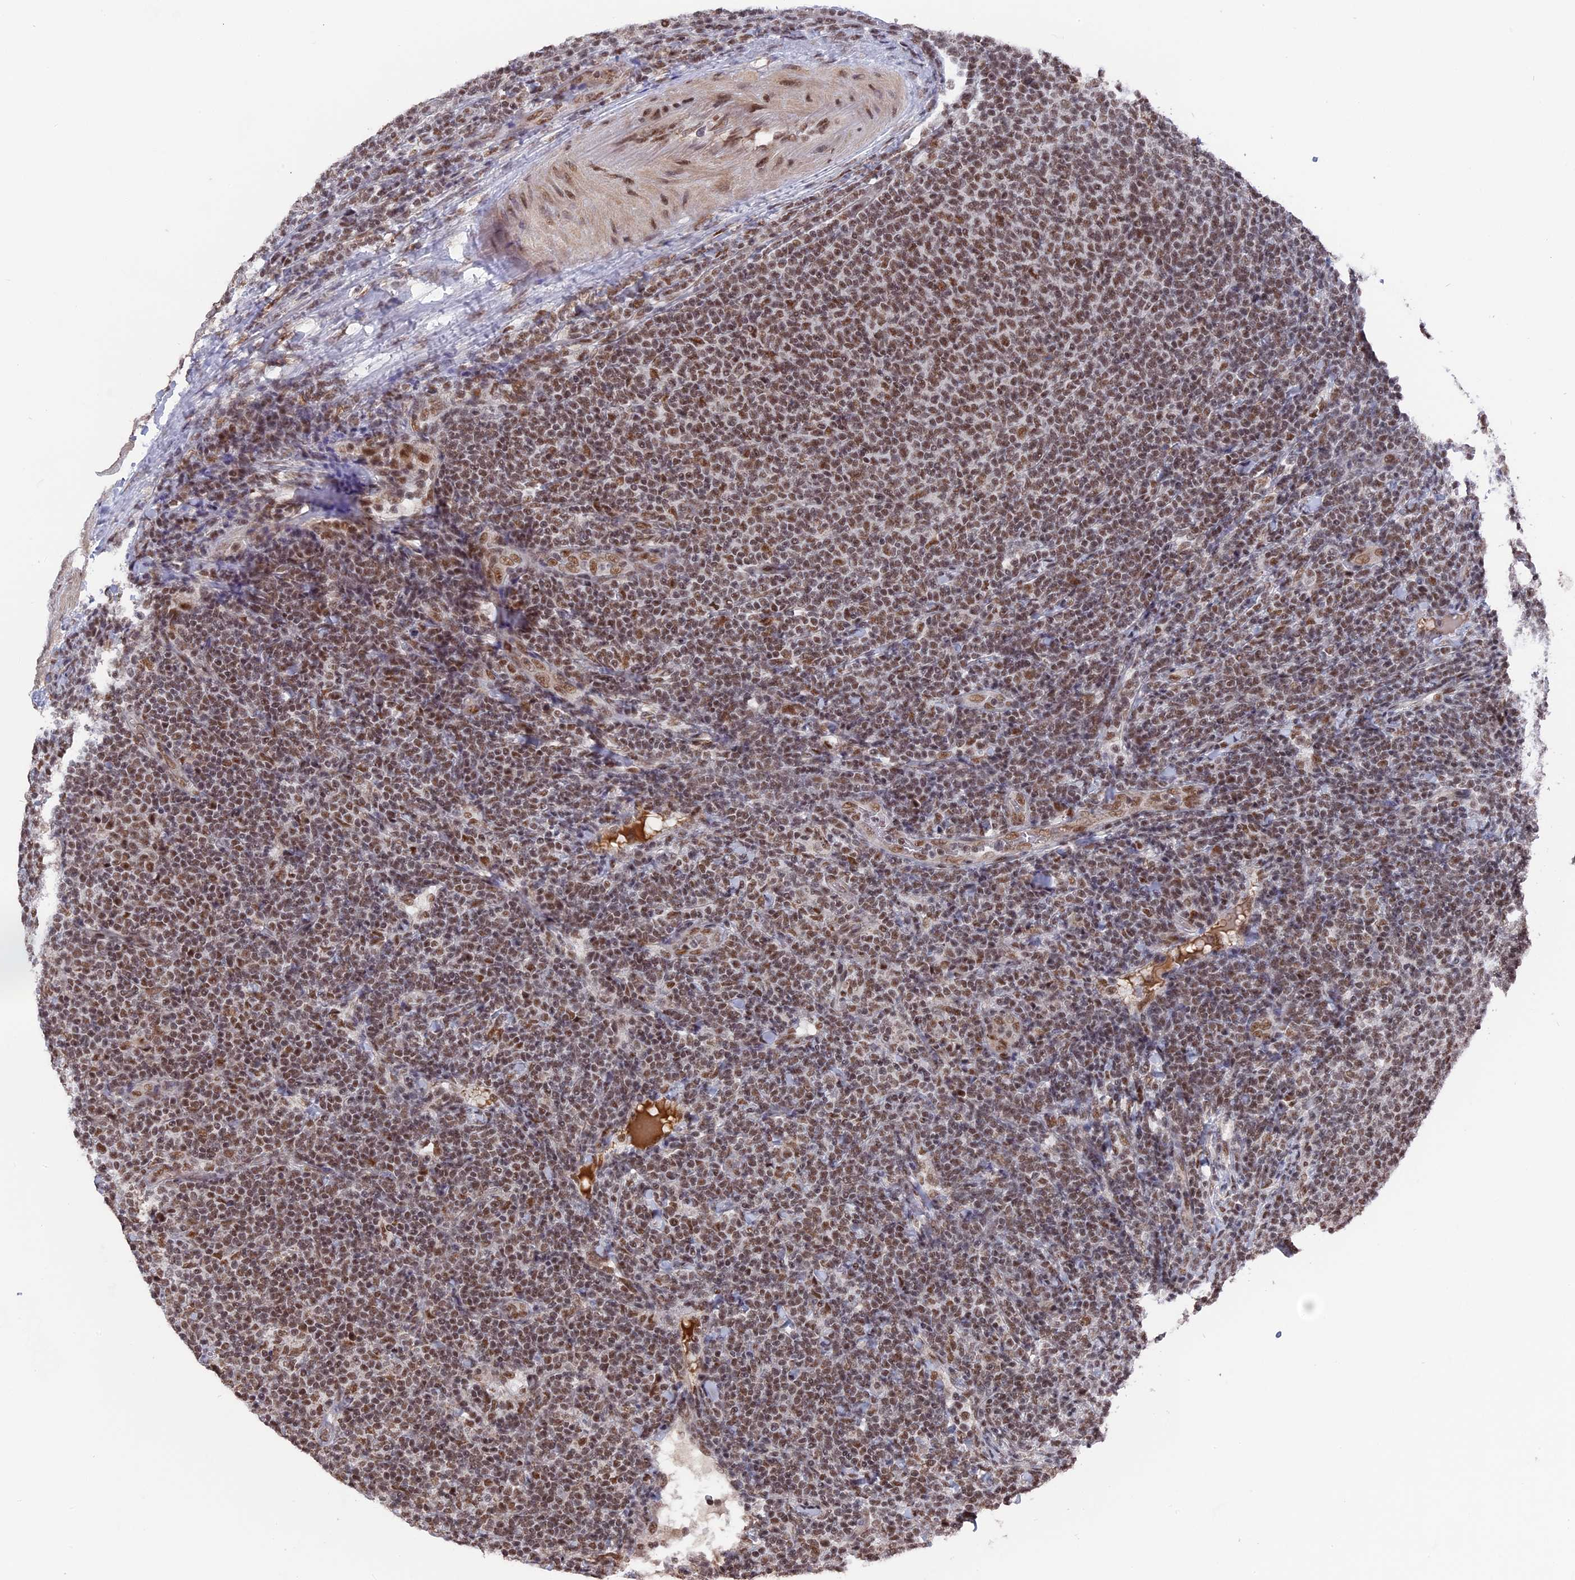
{"staining": {"intensity": "moderate", "quantity": ">75%", "location": "nuclear"}, "tissue": "lymphoma", "cell_type": "Tumor cells", "image_type": "cancer", "snomed": [{"axis": "morphology", "description": "Malignant lymphoma, non-Hodgkin's type, Low grade"}, {"axis": "topography", "description": "Lymph node"}], "caption": "Immunohistochemical staining of human malignant lymphoma, non-Hodgkin's type (low-grade) shows medium levels of moderate nuclear staining in approximately >75% of tumor cells.", "gene": "SF3A2", "patient": {"sex": "male", "age": 66}}